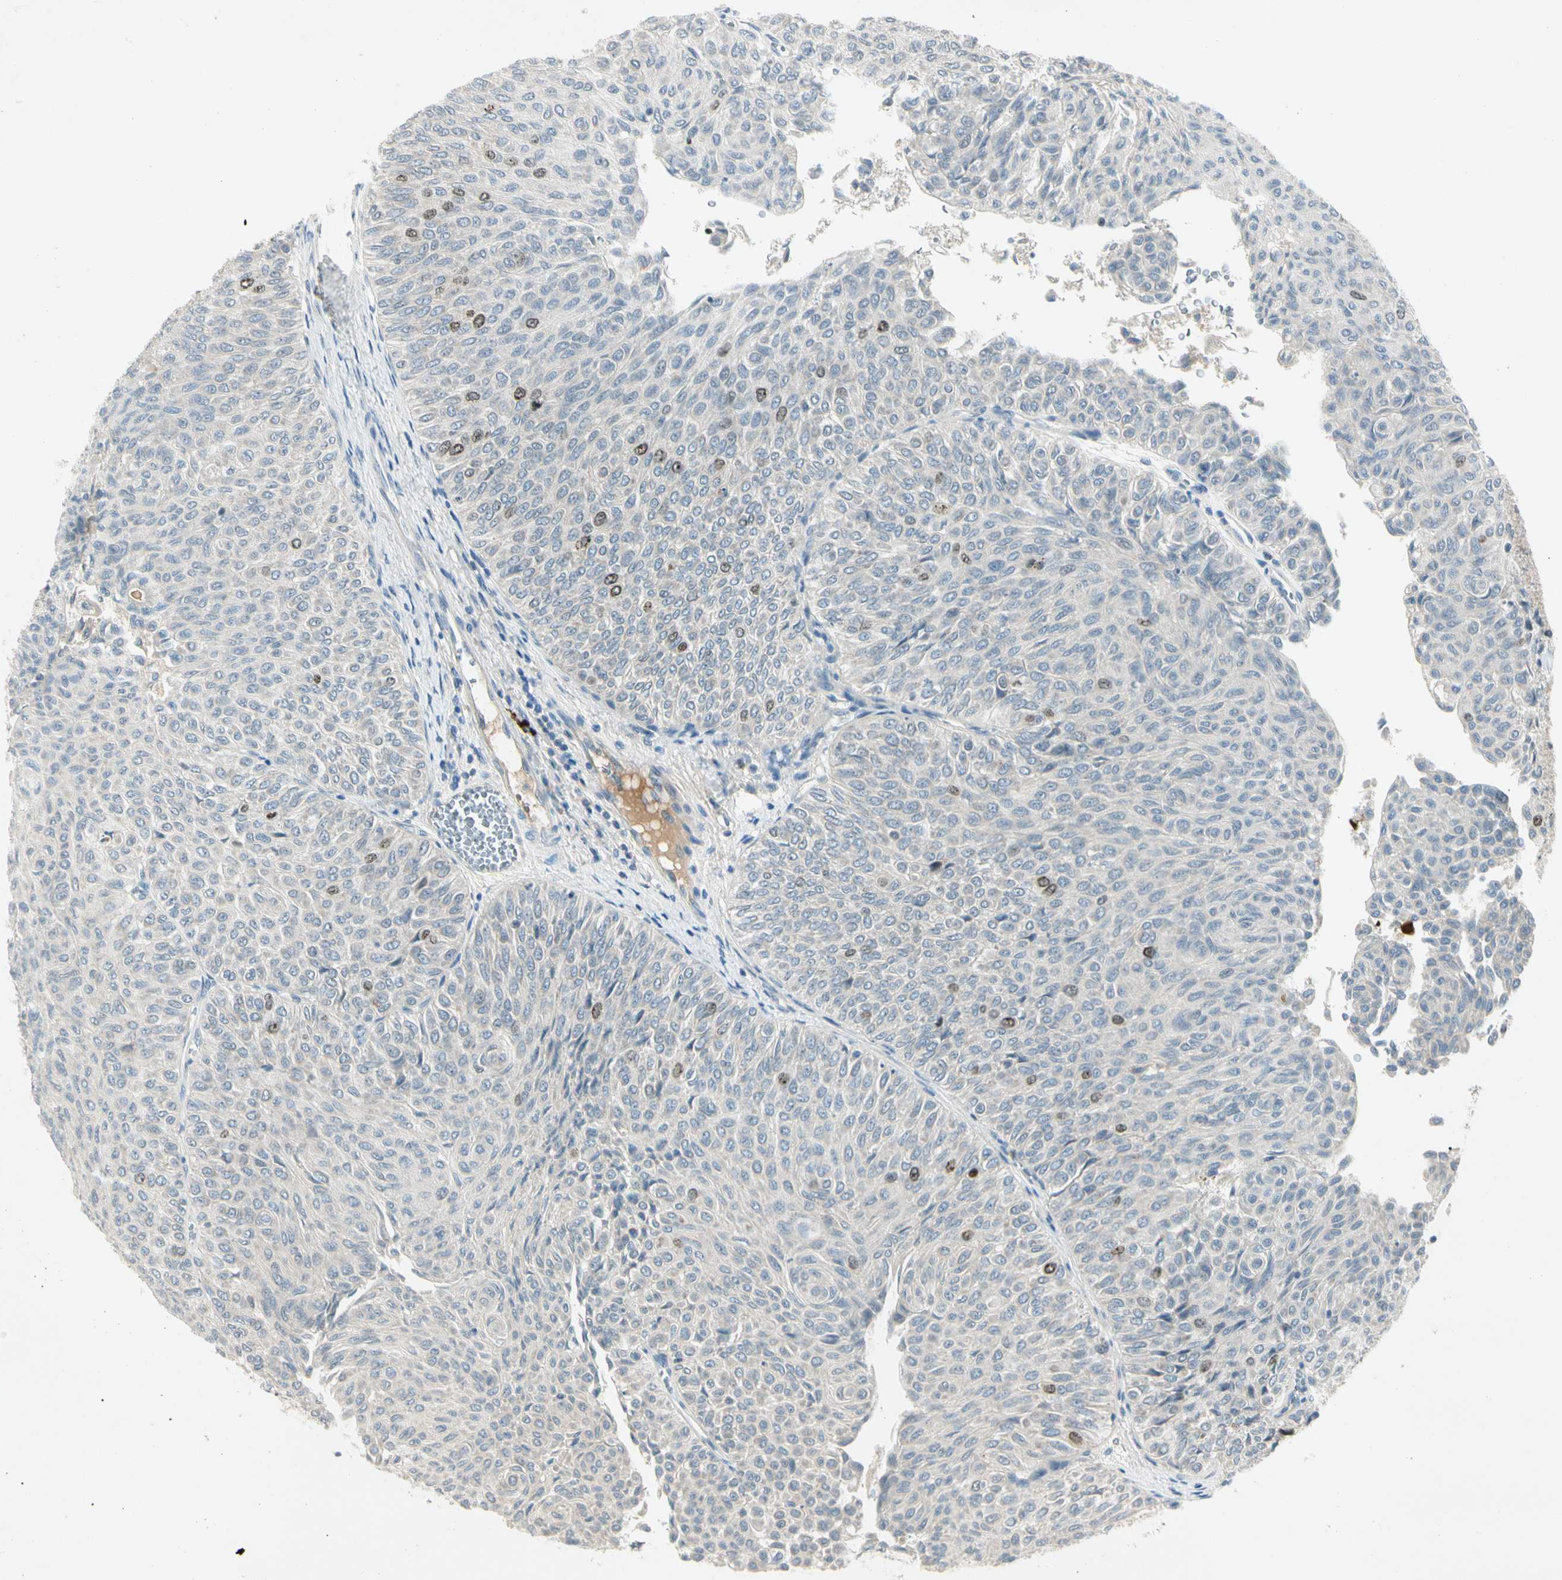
{"staining": {"intensity": "weak", "quantity": "<25%", "location": "nuclear"}, "tissue": "urothelial cancer", "cell_type": "Tumor cells", "image_type": "cancer", "snomed": [{"axis": "morphology", "description": "Urothelial carcinoma, Low grade"}, {"axis": "topography", "description": "Urinary bladder"}], "caption": "This is an IHC photomicrograph of human low-grade urothelial carcinoma. There is no staining in tumor cells.", "gene": "PITX1", "patient": {"sex": "male", "age": 78}}